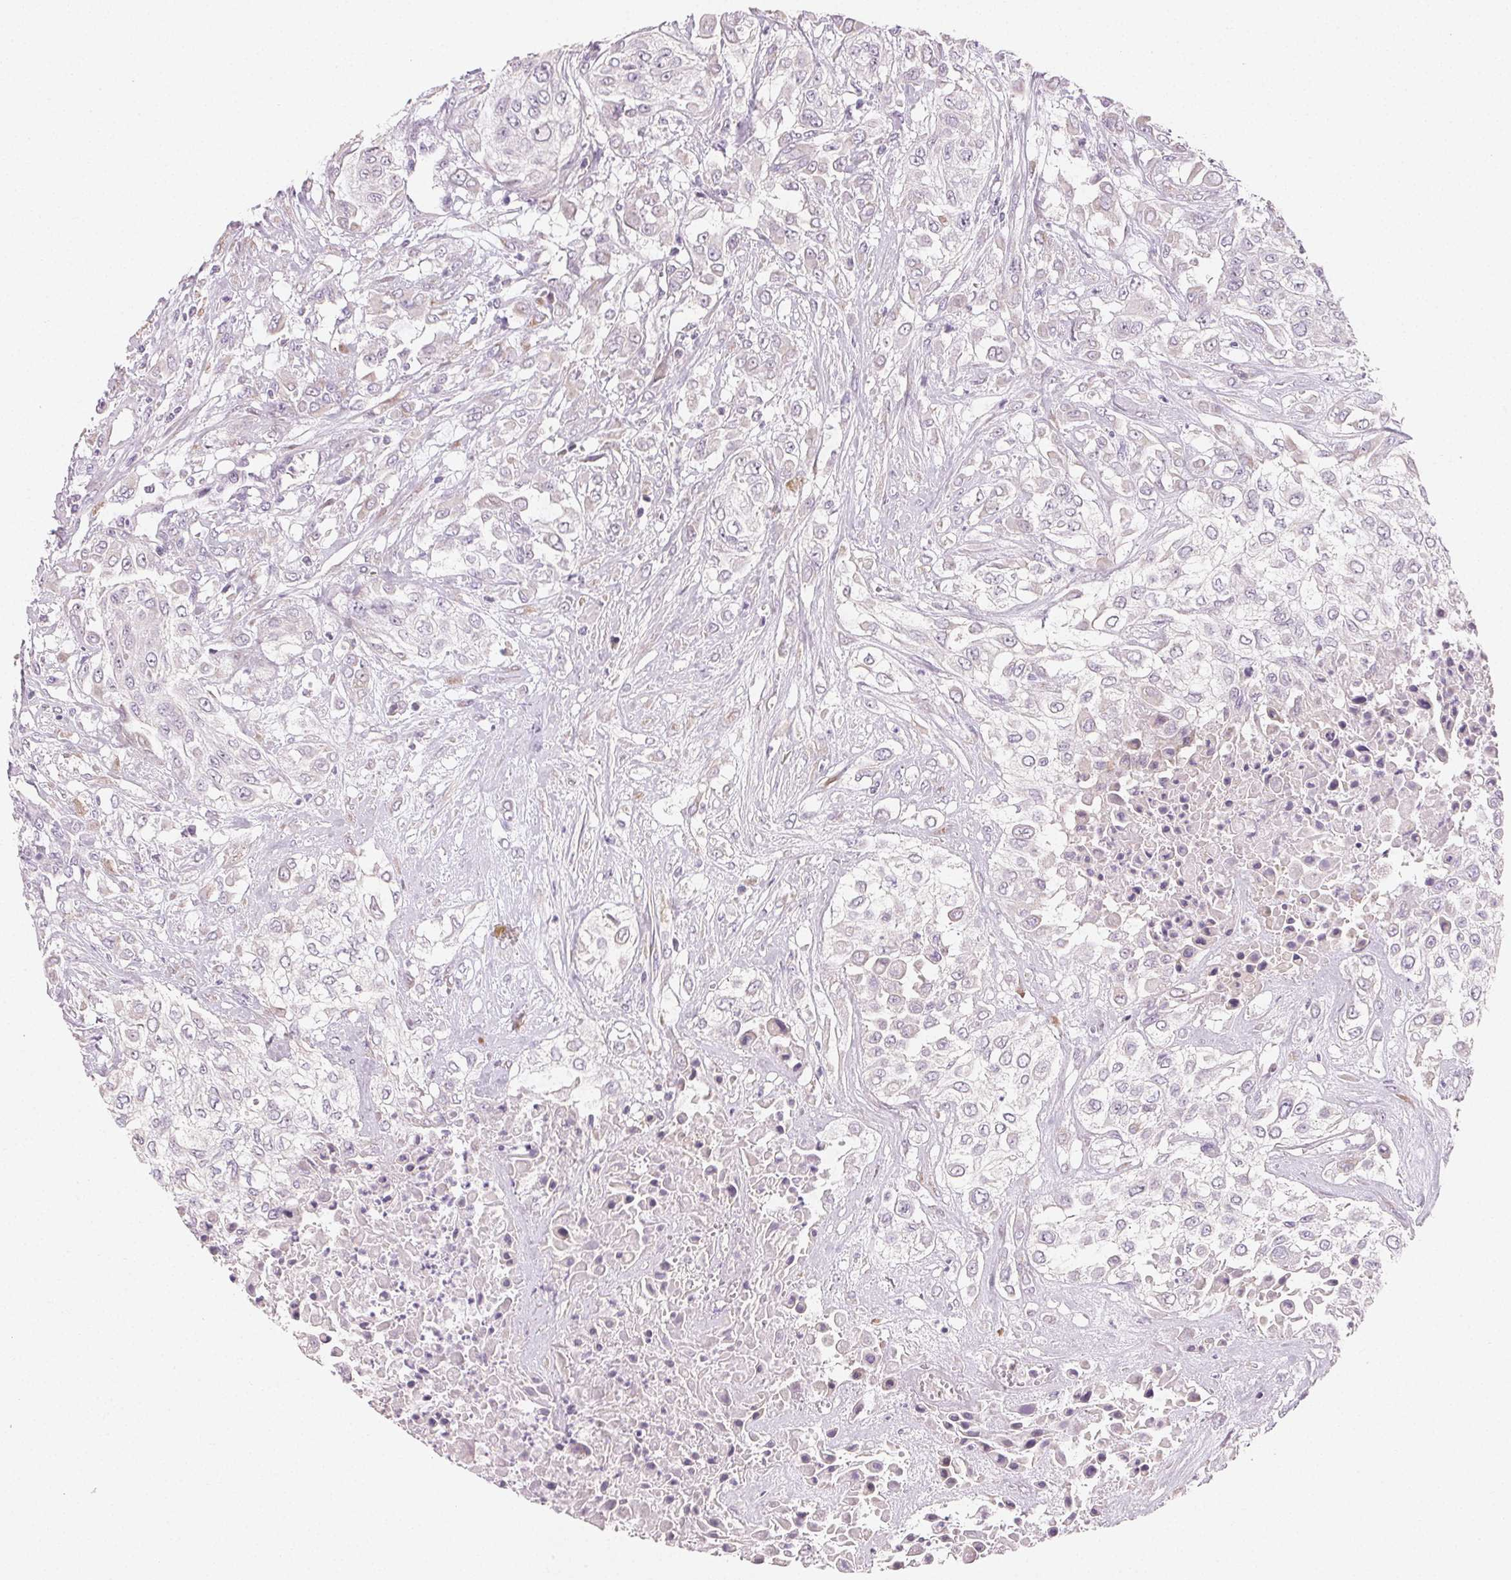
{"staining": {"intensity": "negative", "quantity": "none", "location": "none"}, "tissue": "urothelial cancer", "cell_type": "Tumor cells", "image_type": "cancer", "snomed": [{"axis": "morphology", "description": "Urothelial carcinoma, High grade"}, {"axis": "topography", "description": "Urinary bladder"}], "caption": "An image of urothelial carcinoma (high-grade) stained for a protein shows no brown staining in tumor cells. (Stains: DAB IHC with hematoxylin counter stain, Microscopy: brightfield microscopy at high magnification).", "gene": "MYBL1", "patient": {"sex": "male", "age": 57}}